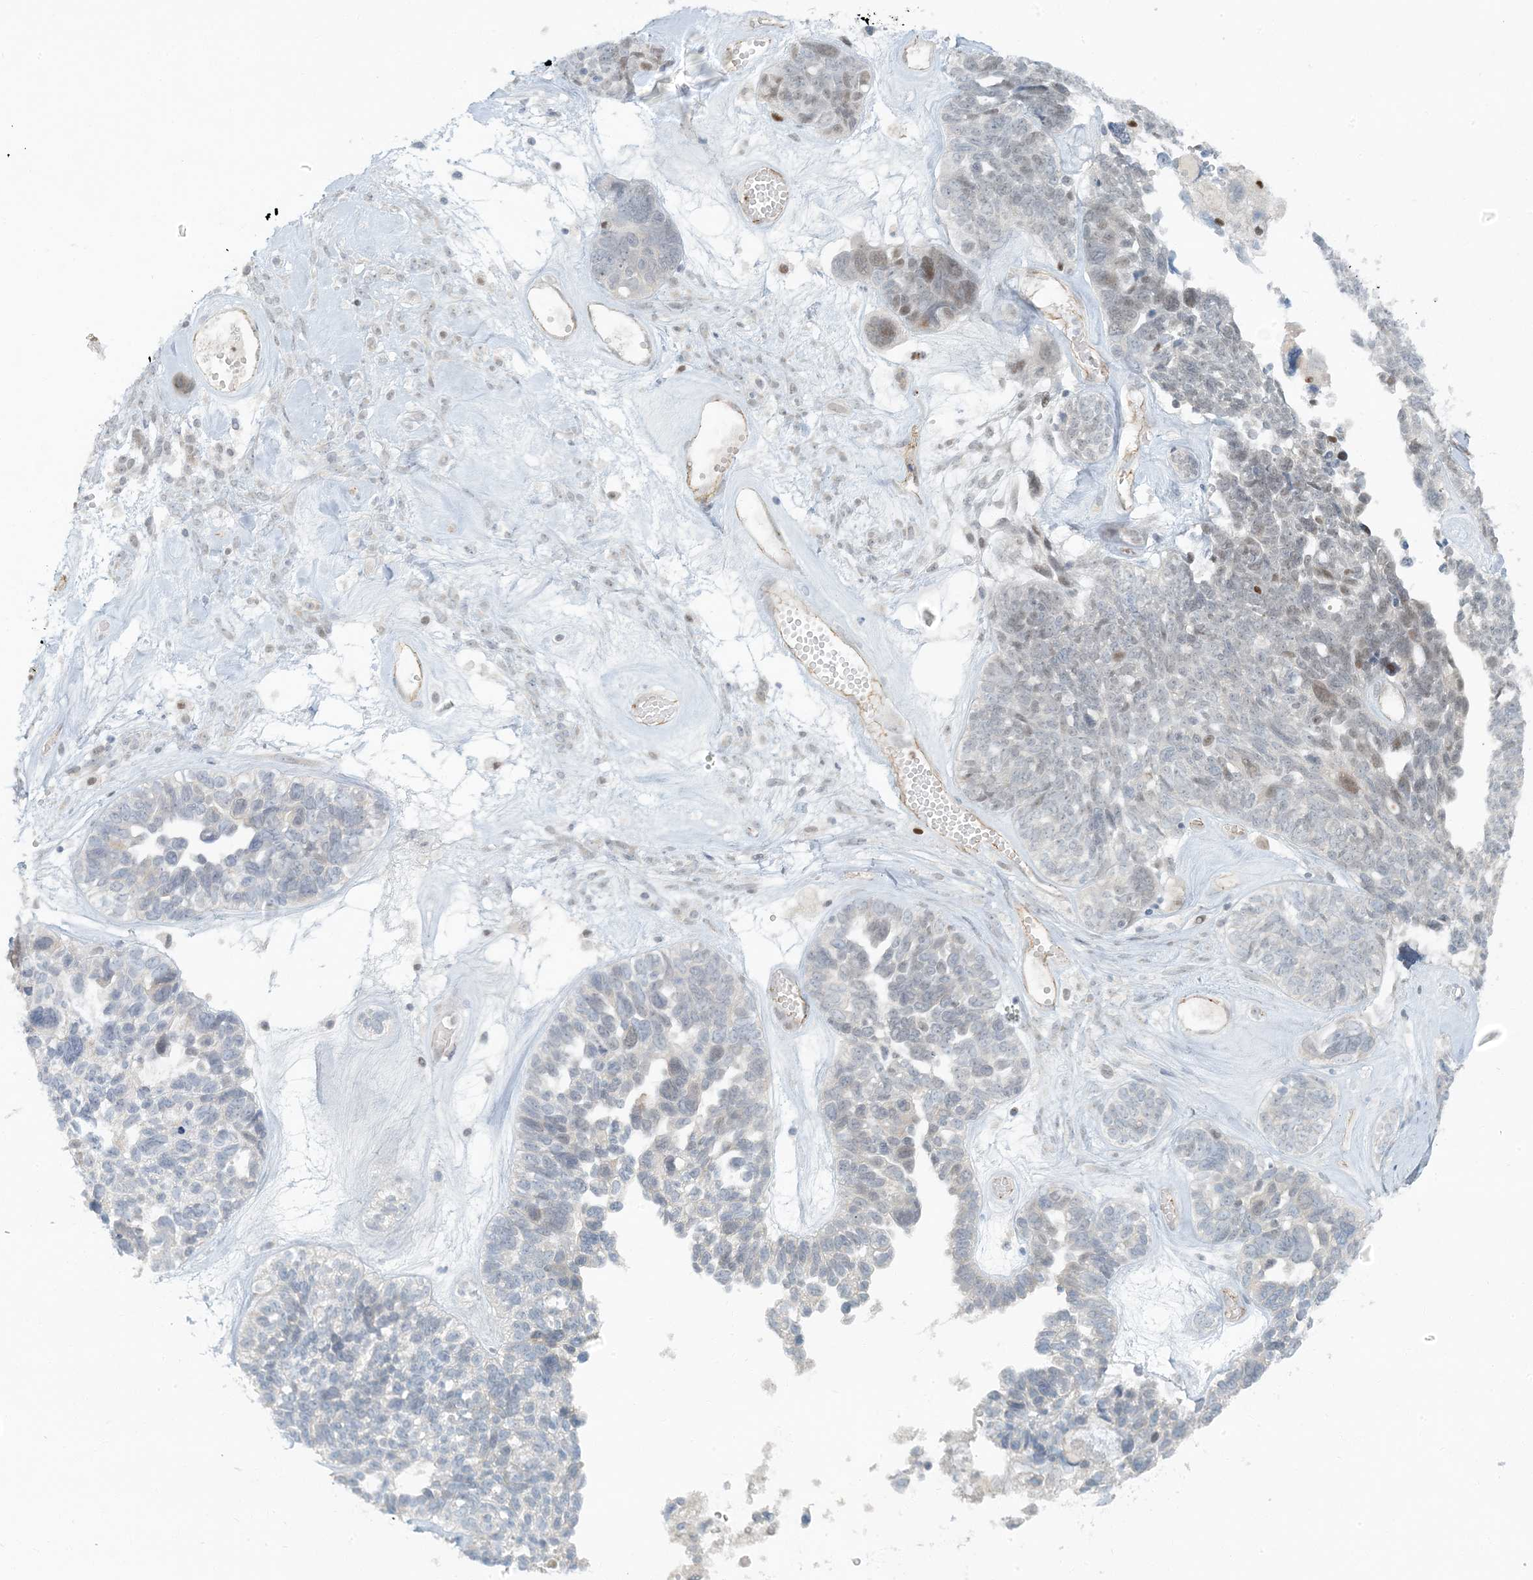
{"staining": {"intensity": "moderate", "quantity": "<25%", "location": "nuclear"}, "tissue": "ovarian cancer", "cell_type": "Tumor cells", "image_type": "cancer", "snomed": [{"axis": "morphology", "description": "Cystadenocarcinoma, serous, NOS"}, {"axis": "topography", "description": "Ovary"}], "caption": "A micrograph showing moderate nuclear expression in about <25% of tumor cells in ovarian serous cystadenocarcinoma, as visualized by brown immunohistochemical staining.", "gene": "AK9", "patient": {"sex": "female", "age": 79}}